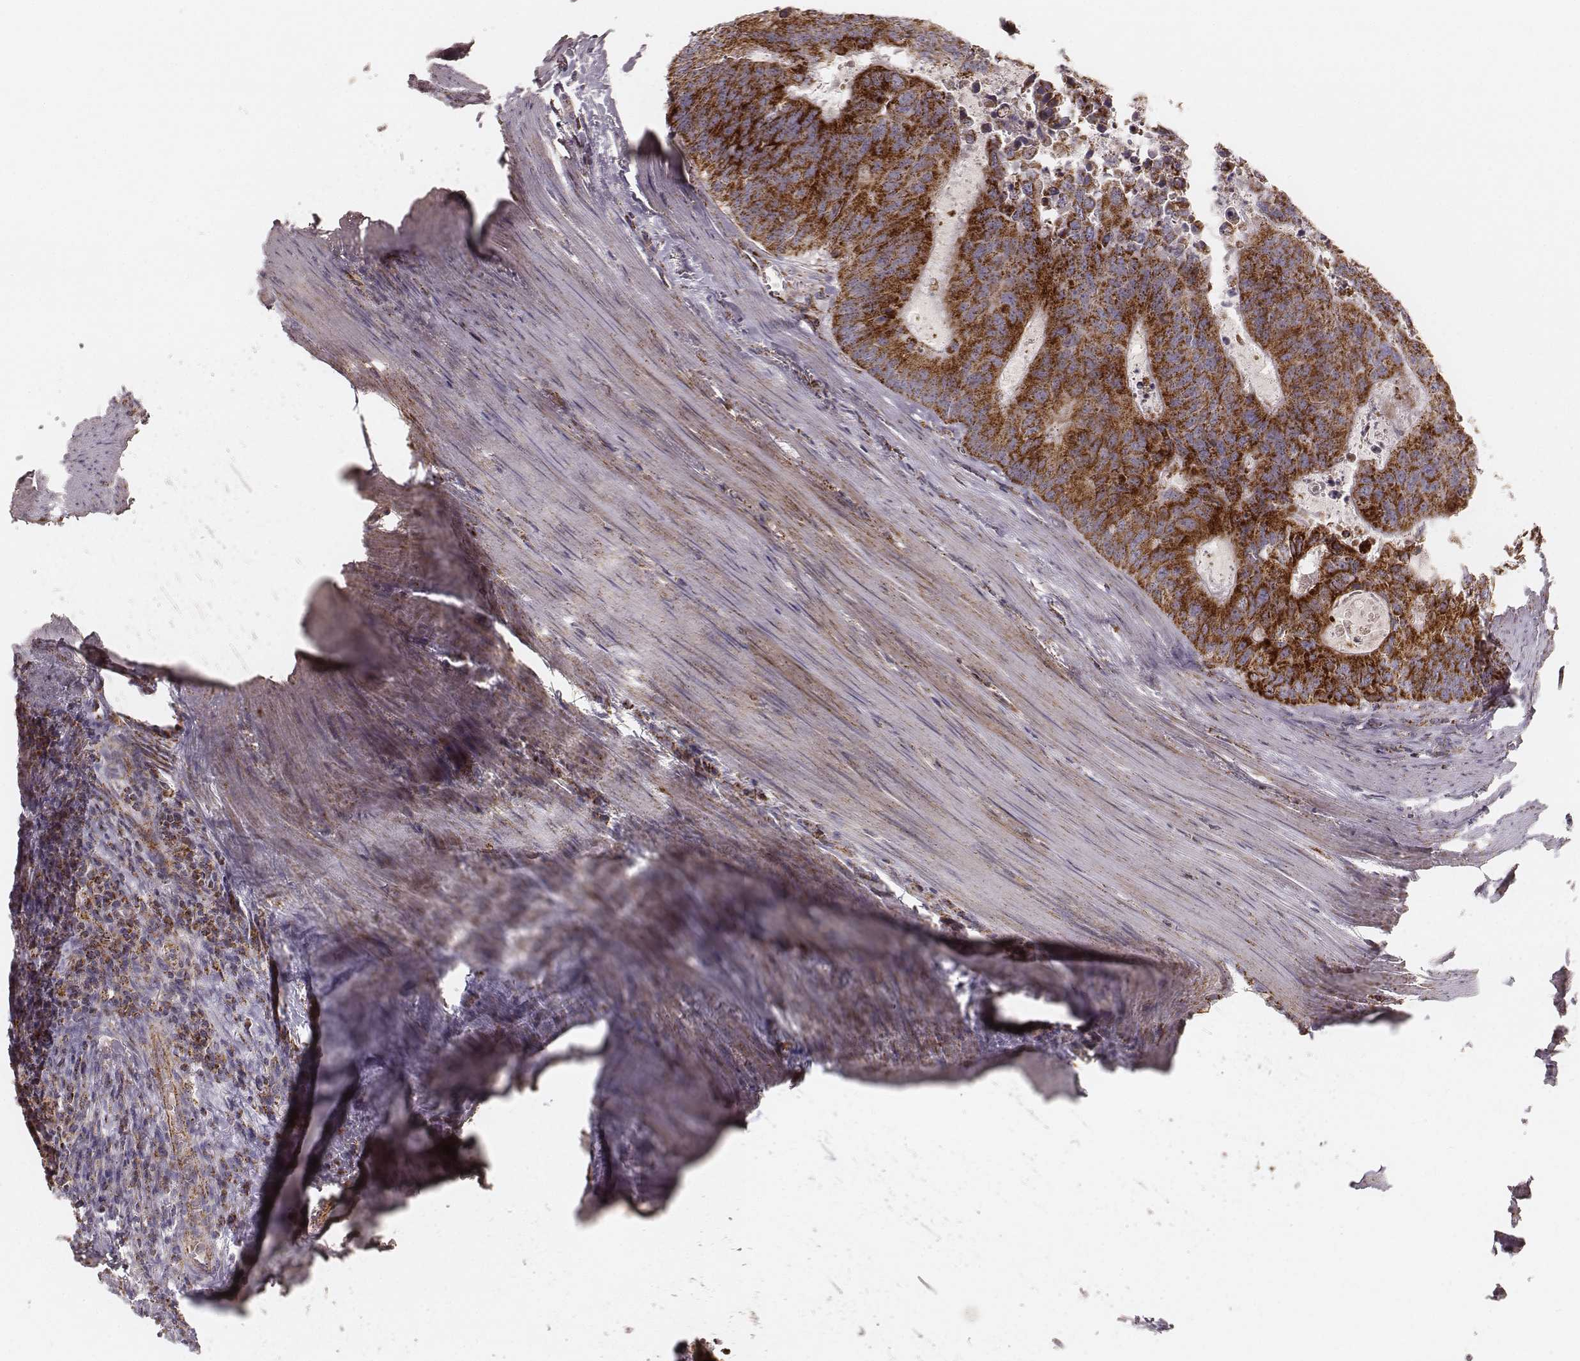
{"staining": {"intensity": "strong", "quantity": ">75%", "location": "cytoplasmic/membranous"}, "tissue": "colorectal cancer", "cell_type": "Tumor cells", "image_type": "cancer", "snomed": [{"axis": "morphology", "description": "Adenocarcinoma, NOS"}, {"axis": "topography", "description": "Colon"}], "caption": "This is an image of immunohistochemistry (IHC) staining of colorectal adenocarcinoma, which shows strong expression in the cytoplasmic/membranous of tumor cells.", "gene": "CS", "patient": {"sex": "male", "age": 67}}